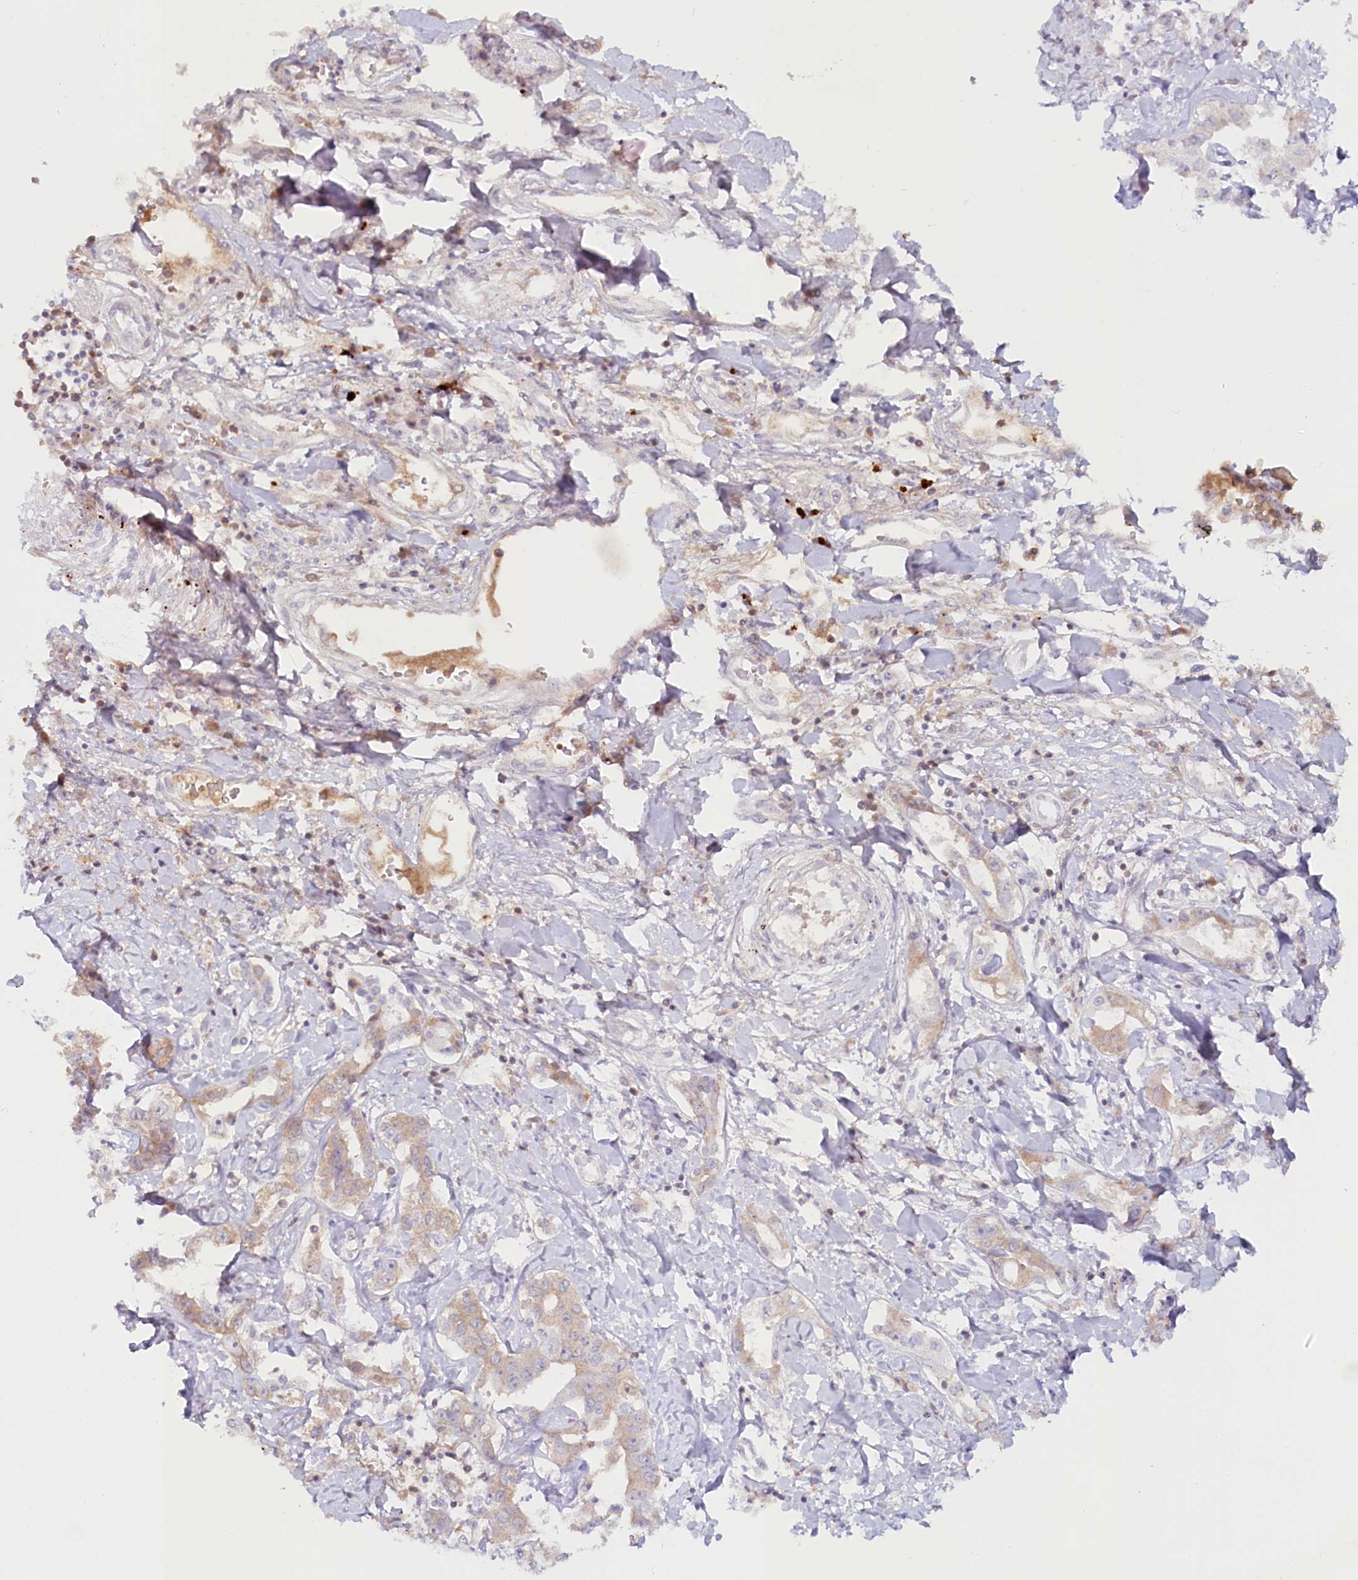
{"staining": {"intensity": "weak", "quantity": "25%-75%", "location": "cytoplasmic/membranous"}, "tissue": "liver cancer", "cell_type": "Tumor cells", "image_type": "cancer", "snomed": [{"axis": "morphology", "description": "Cholangiocarcinoma"}, {"axis": "topography", "description": "Liver"}], "caption": "A brown stain highlights weak cytoplasmic/membranous expression of a protein in human liver cancer (cholangiocarcinoma) tumor cells. The staining was performed using DAB to visualize the protein expression in brown, while the nuclei were stained in blue with hematoxylin (Magnification: 20x).", "gene": "PSAPL1", "patient": {"sex": "male", "age": 59}}